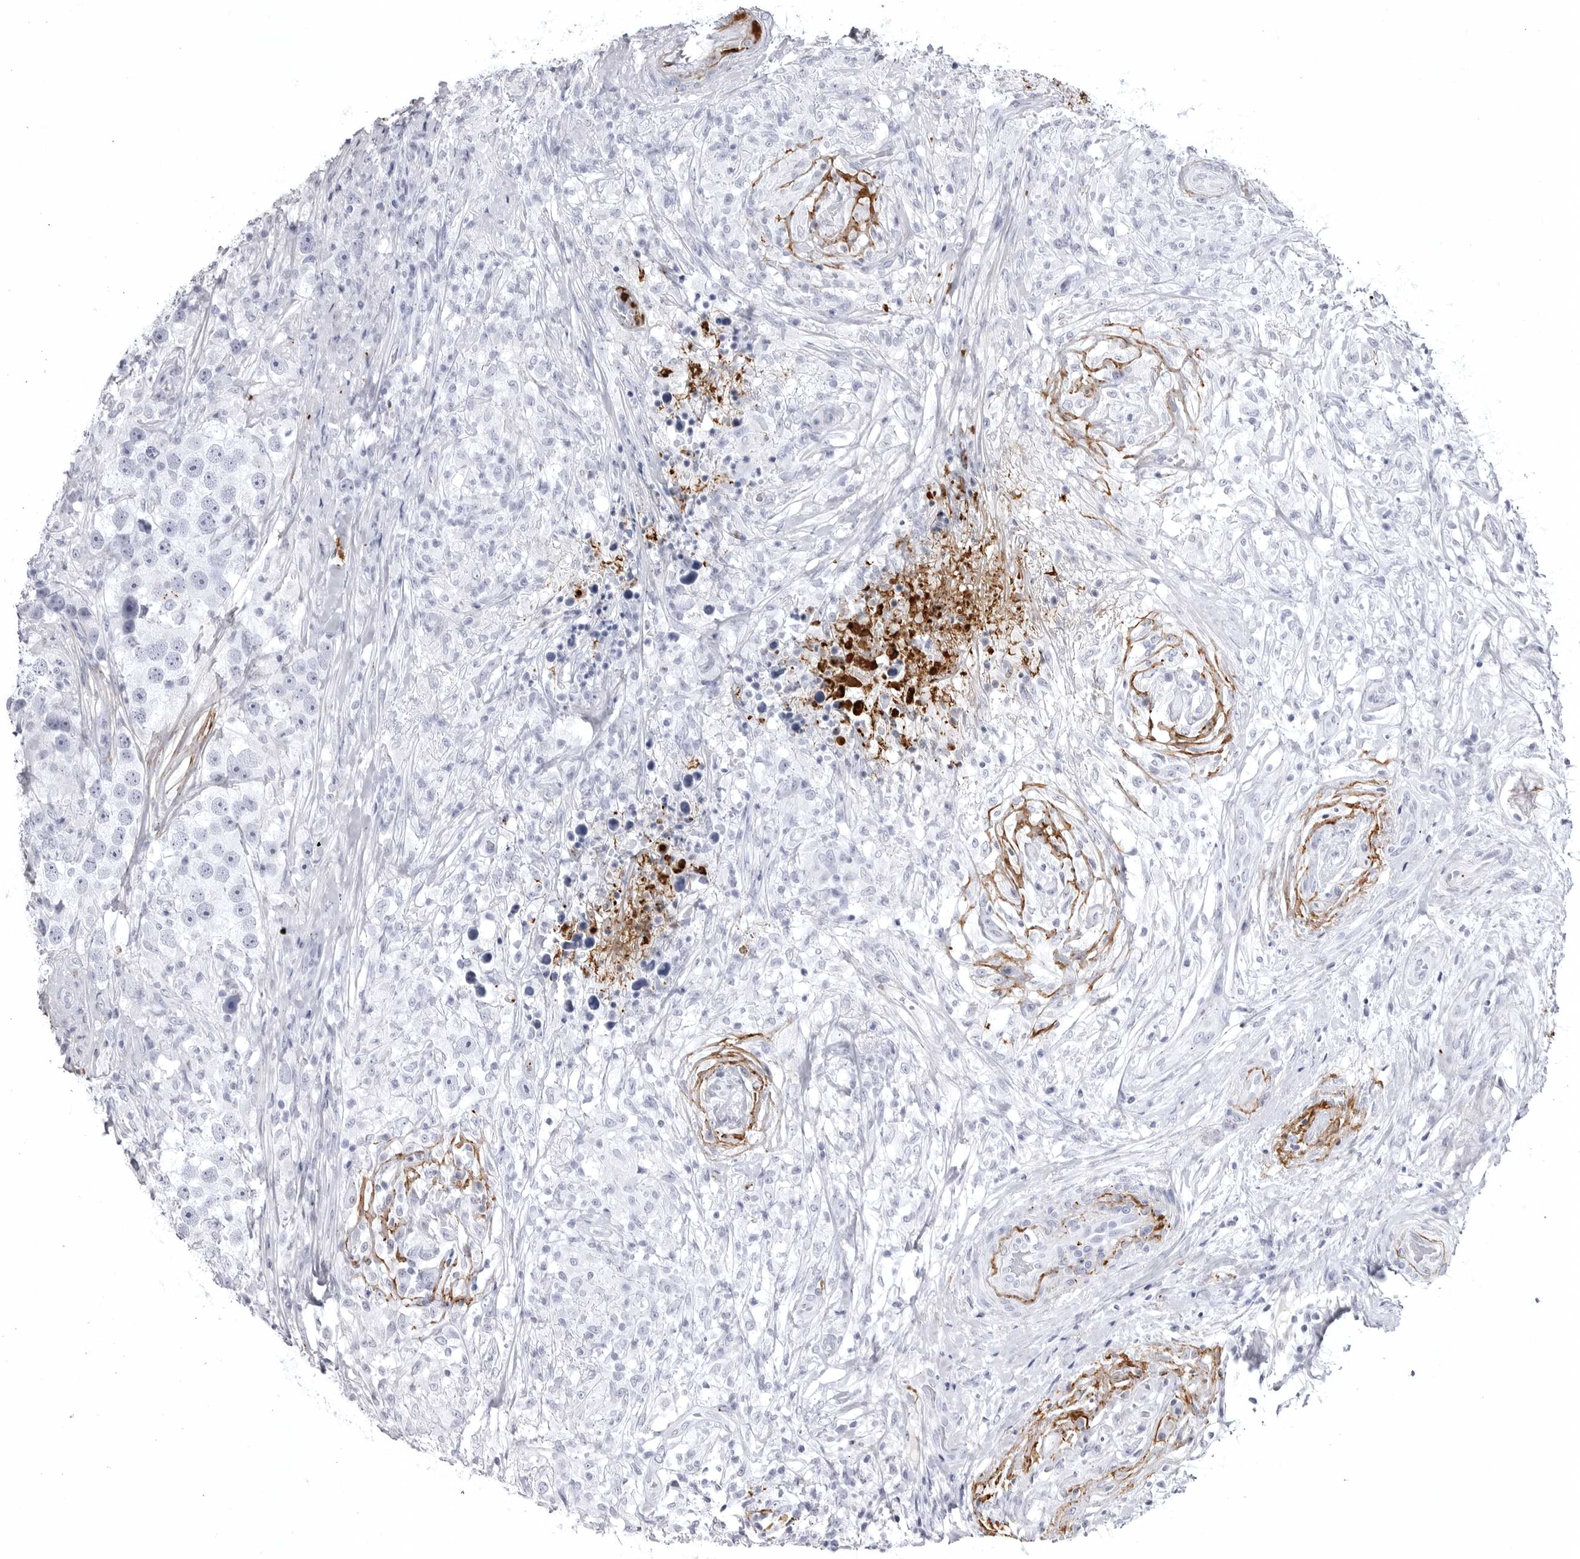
{"staining": {"intensity": "negative", "quantity": "none", "location": "none"}, "tissue": "testis cancer", "cell_type": "Tumor cells", "image_type": "cancer", "snomed": [{"axis": "morphology", "description": "Seminoma, NOS"}, {"axis": "topography", "description": "Testis"}], "caption": "This is an immunohistochemistry micrograph of testis cancer (seminoma). There is no staining in tumor cells.", "gene": "COL26A1", "patient": {"sex": "male", "age": 49}}